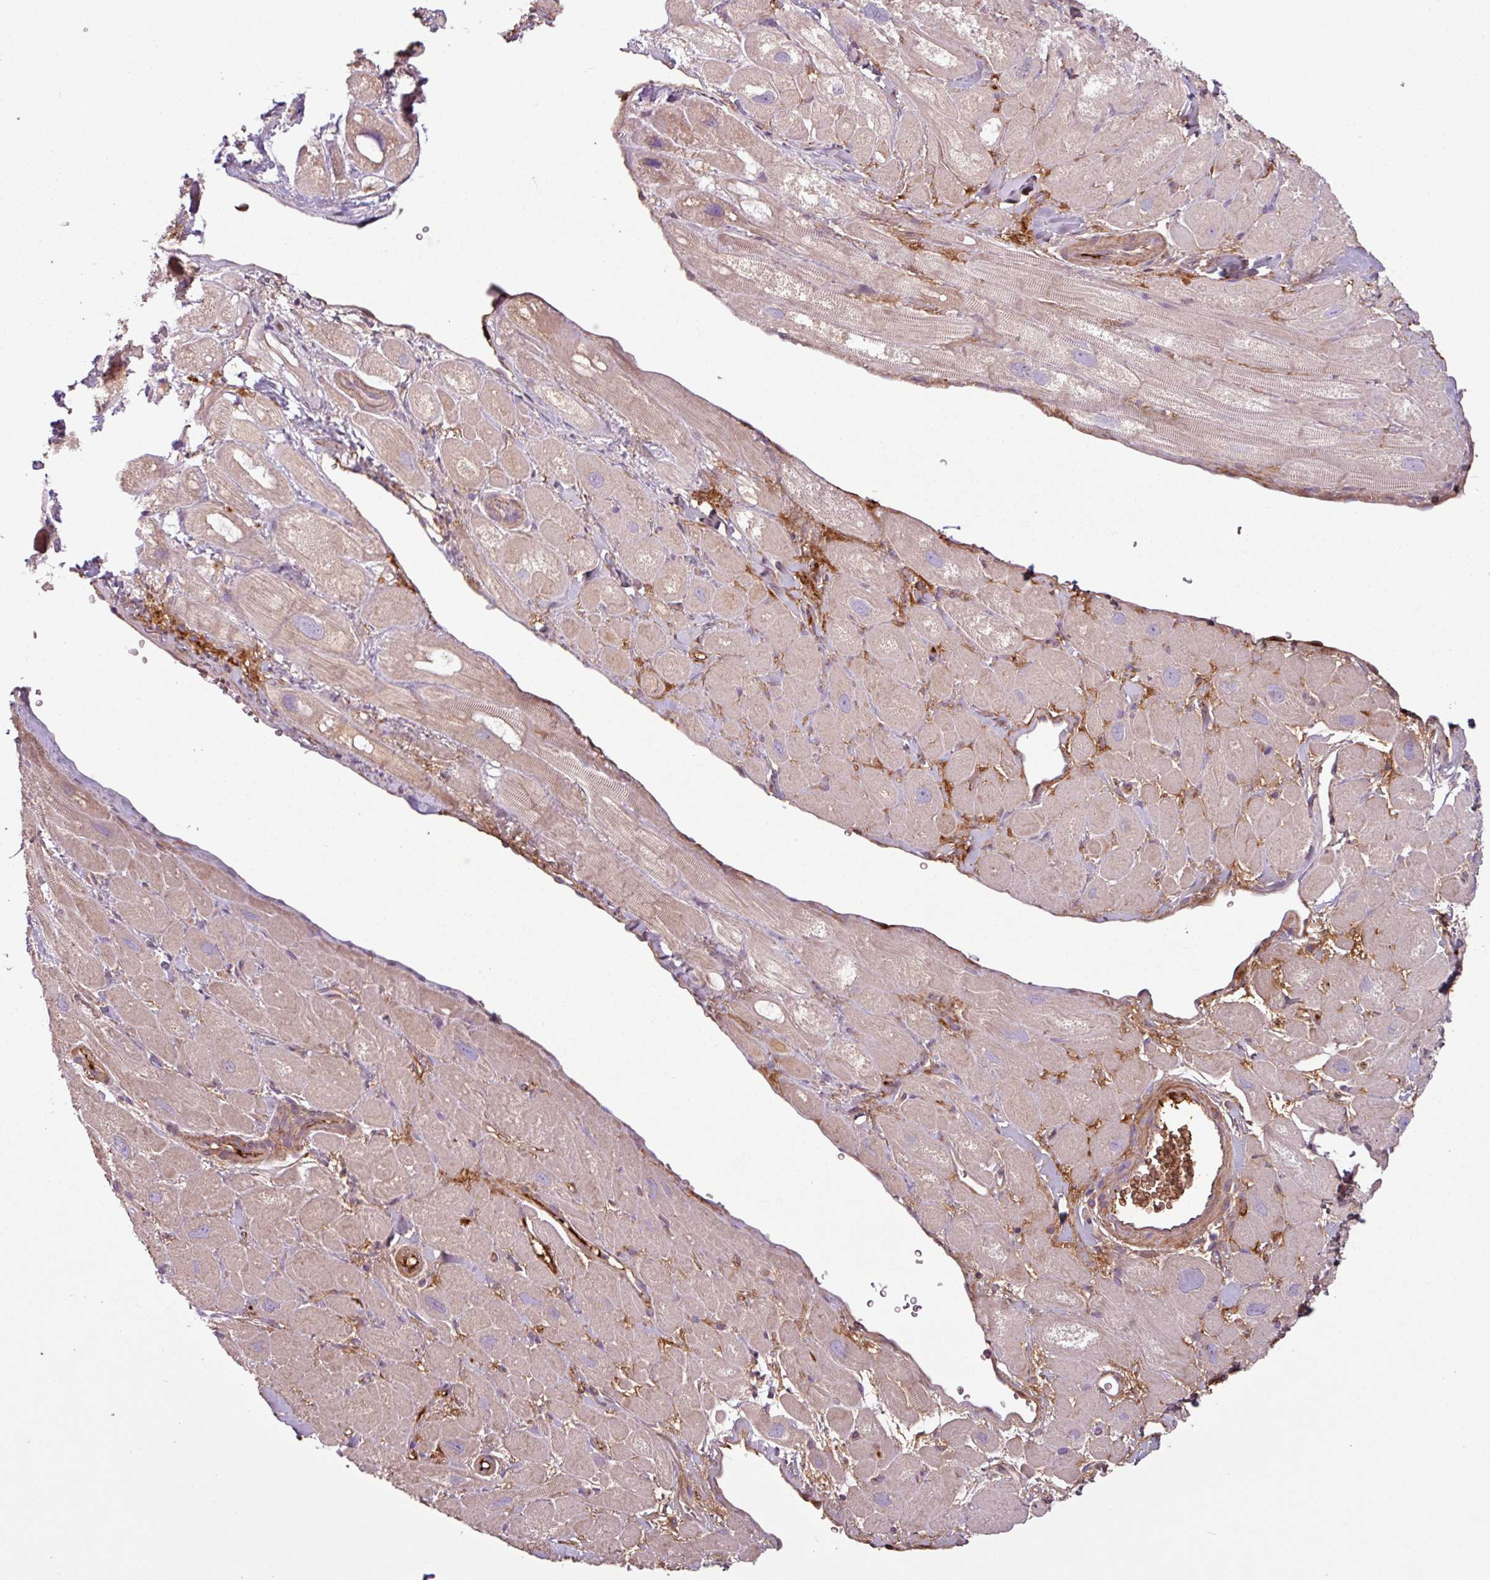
{"staining": {"intensity": "weak", "quantity": ">75%", "location": "cytoplasmic/membranous"}, "tissue": "heart muscle", "cell_type": "Cardiomyocytes", "image_type": "normal", "snomed": [{"axis": "morphology", "description": "Normal tissue, NOS"}, {"axis": "topography", "description": "Heart"}], "caption": "Heart muscle stained with immunohistochemistry demonstrates weak cytoplasmic/membranous staining in approximately >75% of cardiomyocytes.", "gene": "C4A", "patient": {"sex": "male", "age": 49}}